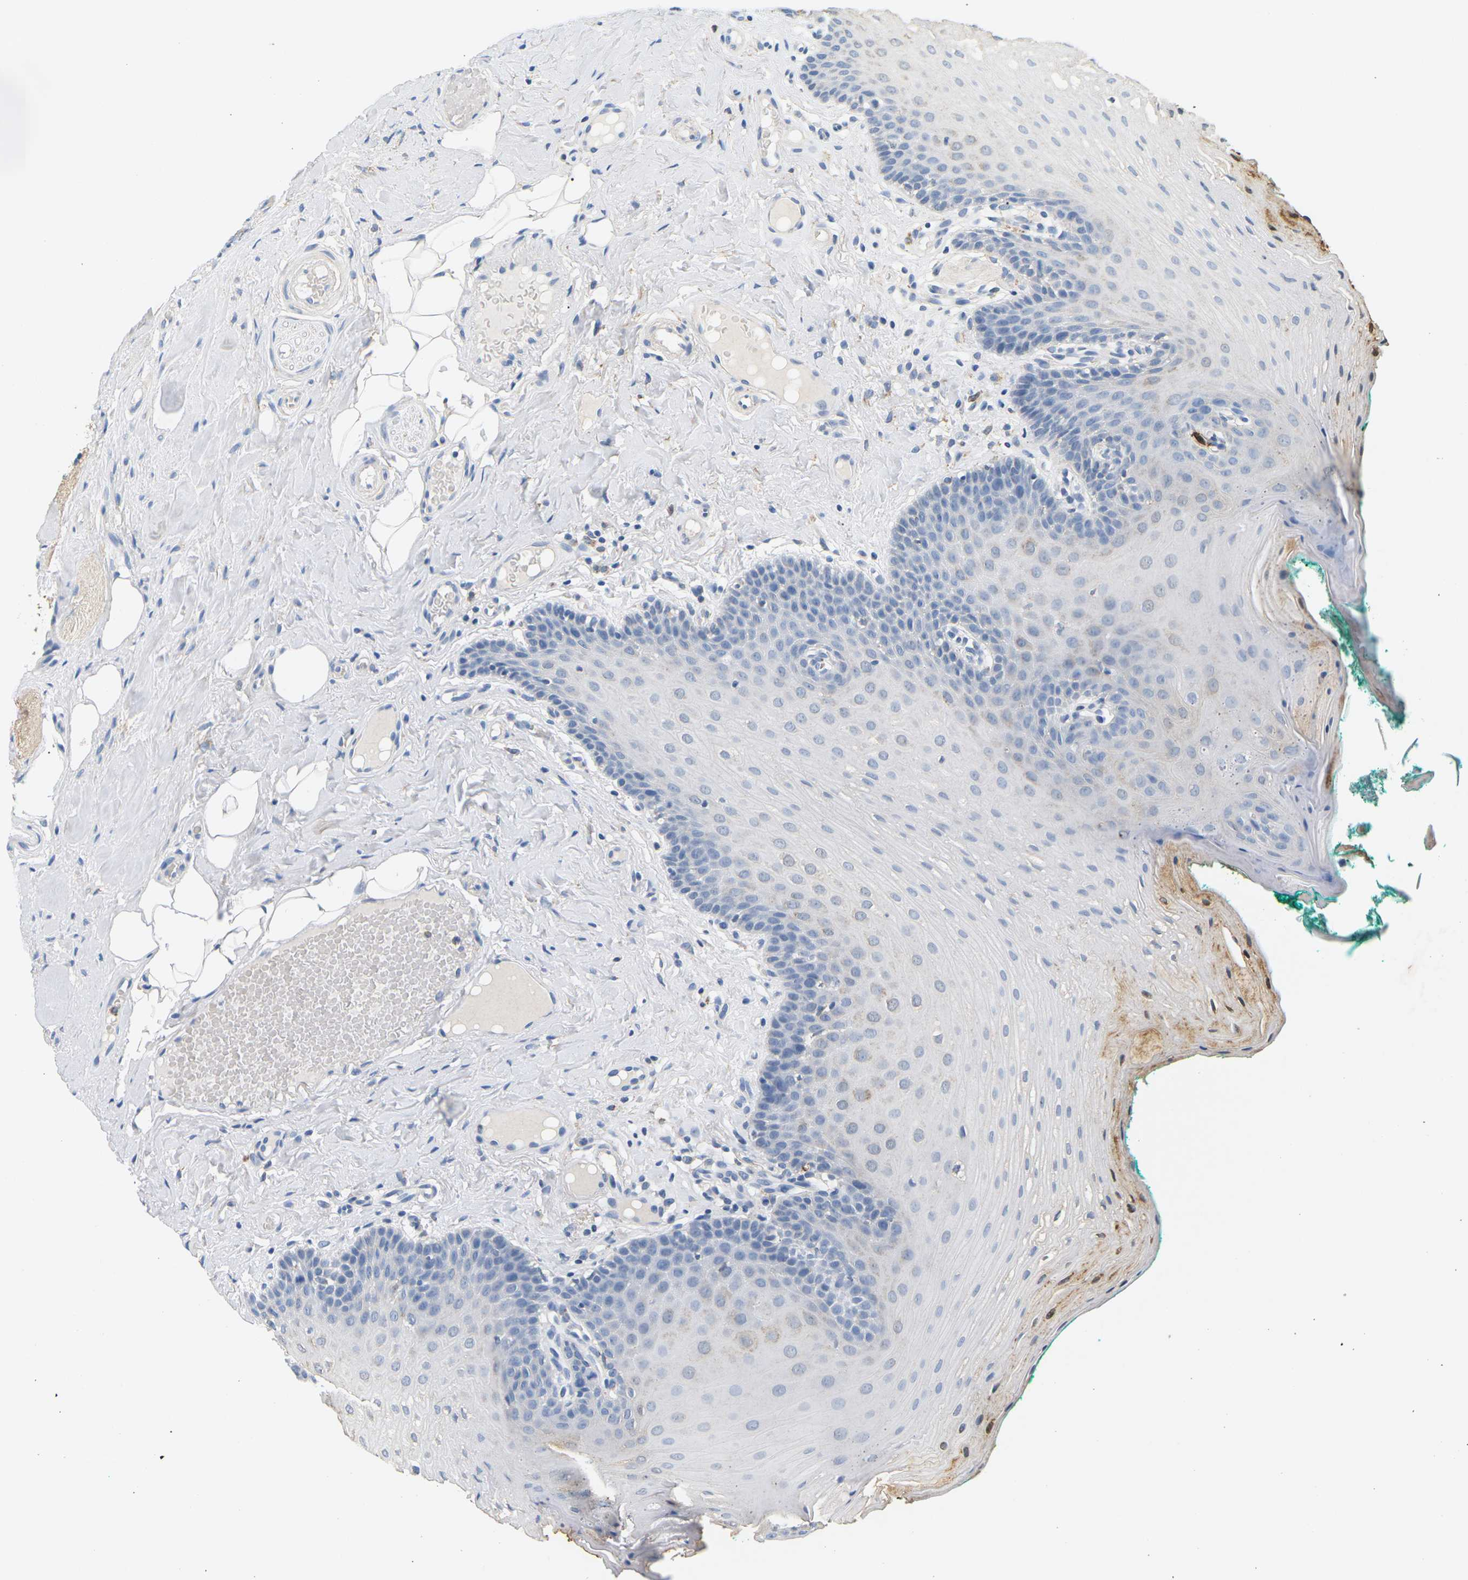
{"staining": {"intensity": "moderate", "quantity": "<25%", "location": "cytoplasmic/membranous"}, "tissue": "oral mucosa", "cell_type": "Squamous epithelial cells", "image_type": "normal", "snomed": [{"axis": "morphology", "description": "Normal tissue, NOS"}, {"axis": "topography", "description": "Oral tissue"}], "caption": "Human oral mucosa stained with a brown dye displays moderate cytoplasmic/membranous positive positivity in approximately <25% of squamous epithelial cells.", "gene": "ADM", "patient": {"sex": "male", "age": 58}}